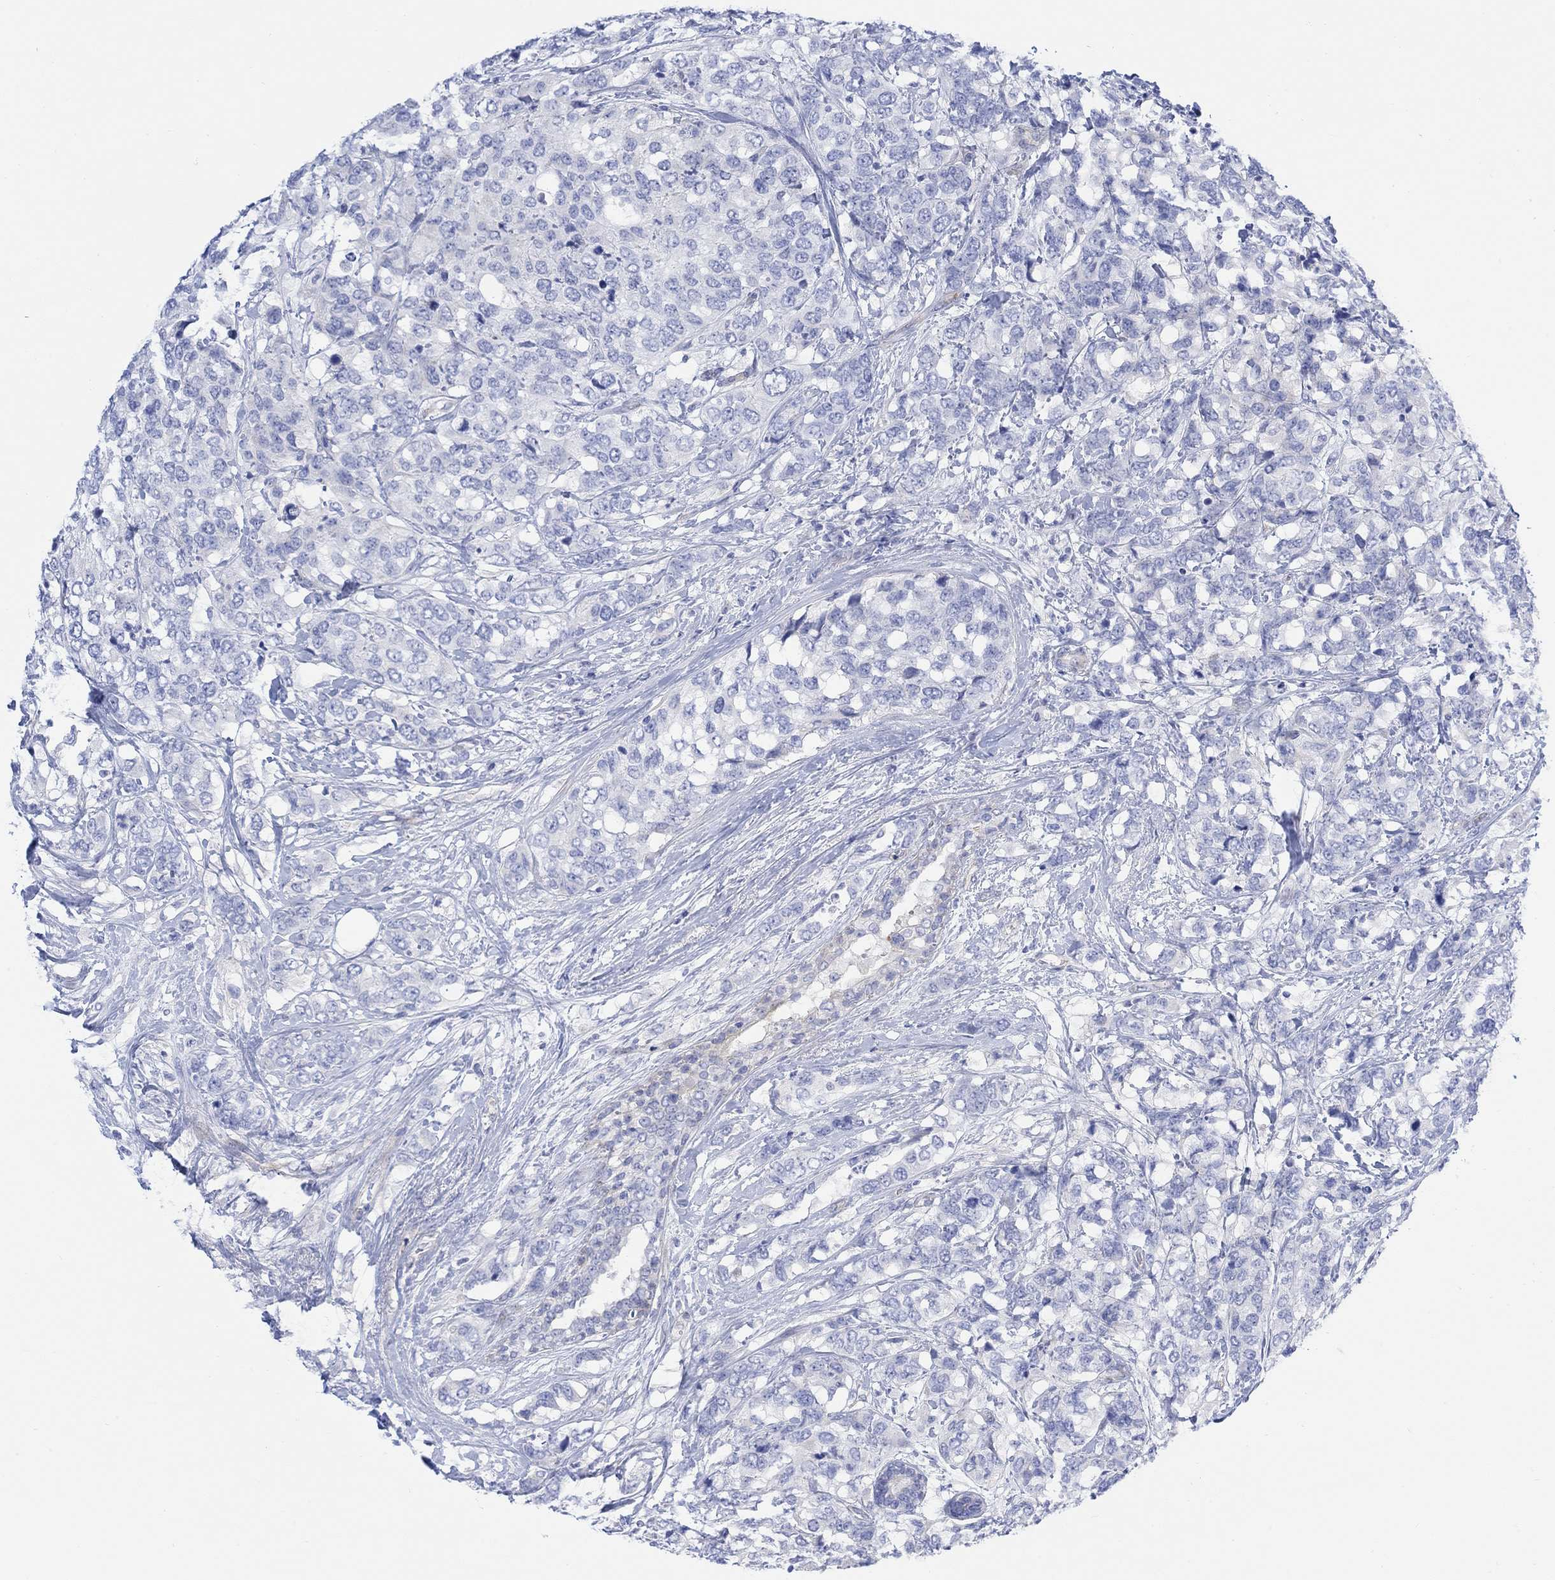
{"staining": {"intensity": "negative", "quantity": "none", "location": "none"}, "tissue": "breast cancer", "cell_type": "Tumor cells", "image_type": "cancer", "snomed": [{"axis": "morphology", "description": "Lobular carcinoma"}, {"axis": "topography", "description": "Breast"}], "caption": "Breast cancer (lobular carcinoma) was stained to show a protein in brown. There is no significant staining in tumor cells.", "gene": "TLDC2", "patient": {"sex": "female", "age": 59}}